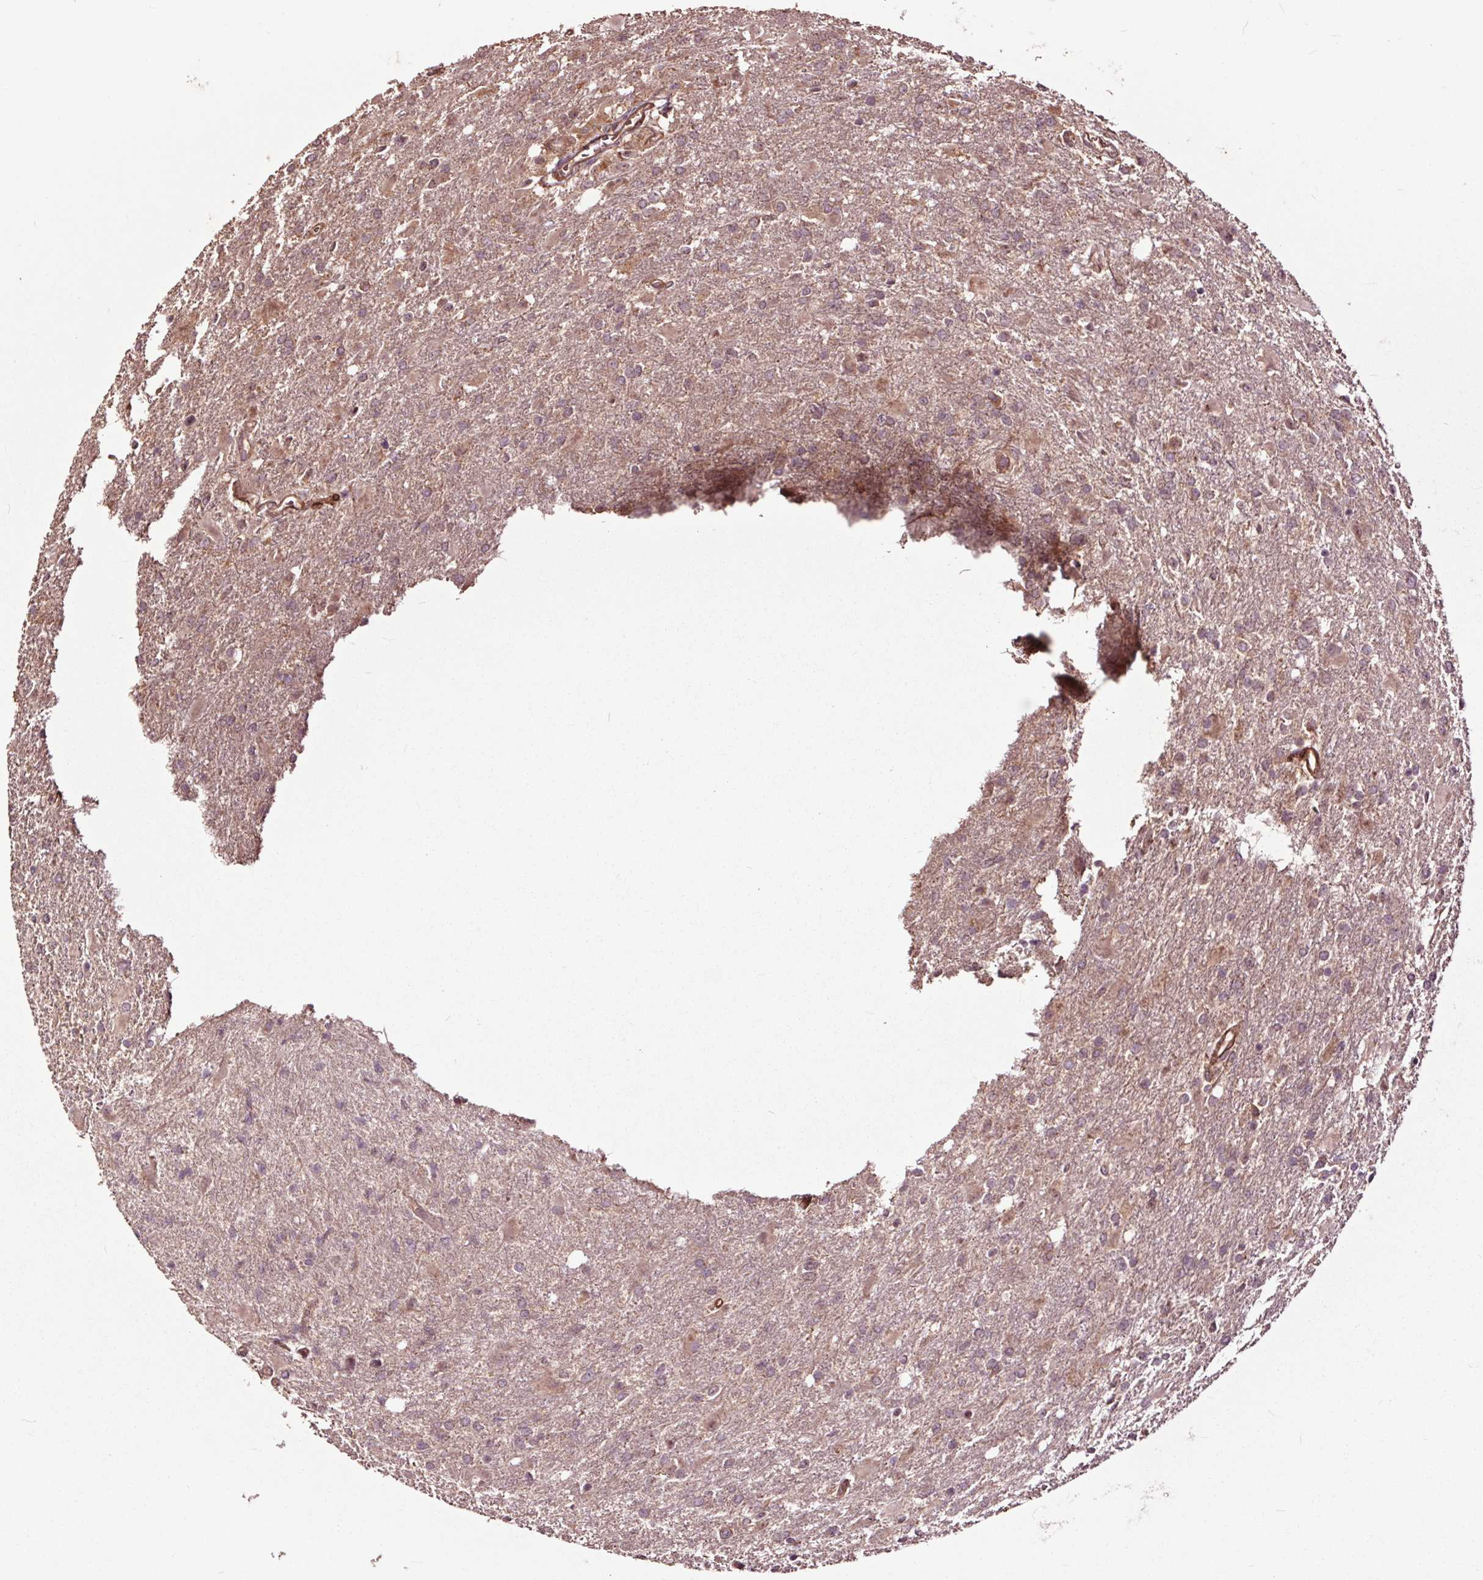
{"staining": {"intensity": "negative", "quantity": "none", "location": "none"}, "tissue": "glioma", "cell_type": "Tumor cells", "image_type": "cancer", "snomed": [{"axis": "morphology", "description": "Glioma, malignant, High grade"}, {"axis": "topography", "description": "Brain"}], "caption": "Immunohistochemistry (IHC) image of high-grade glioma (malignant) stained for a protein (brown), which exhibits no positivity in tumor cells.", "gene": "CEP95", "patient": {"sex": "male", "age": 68}}